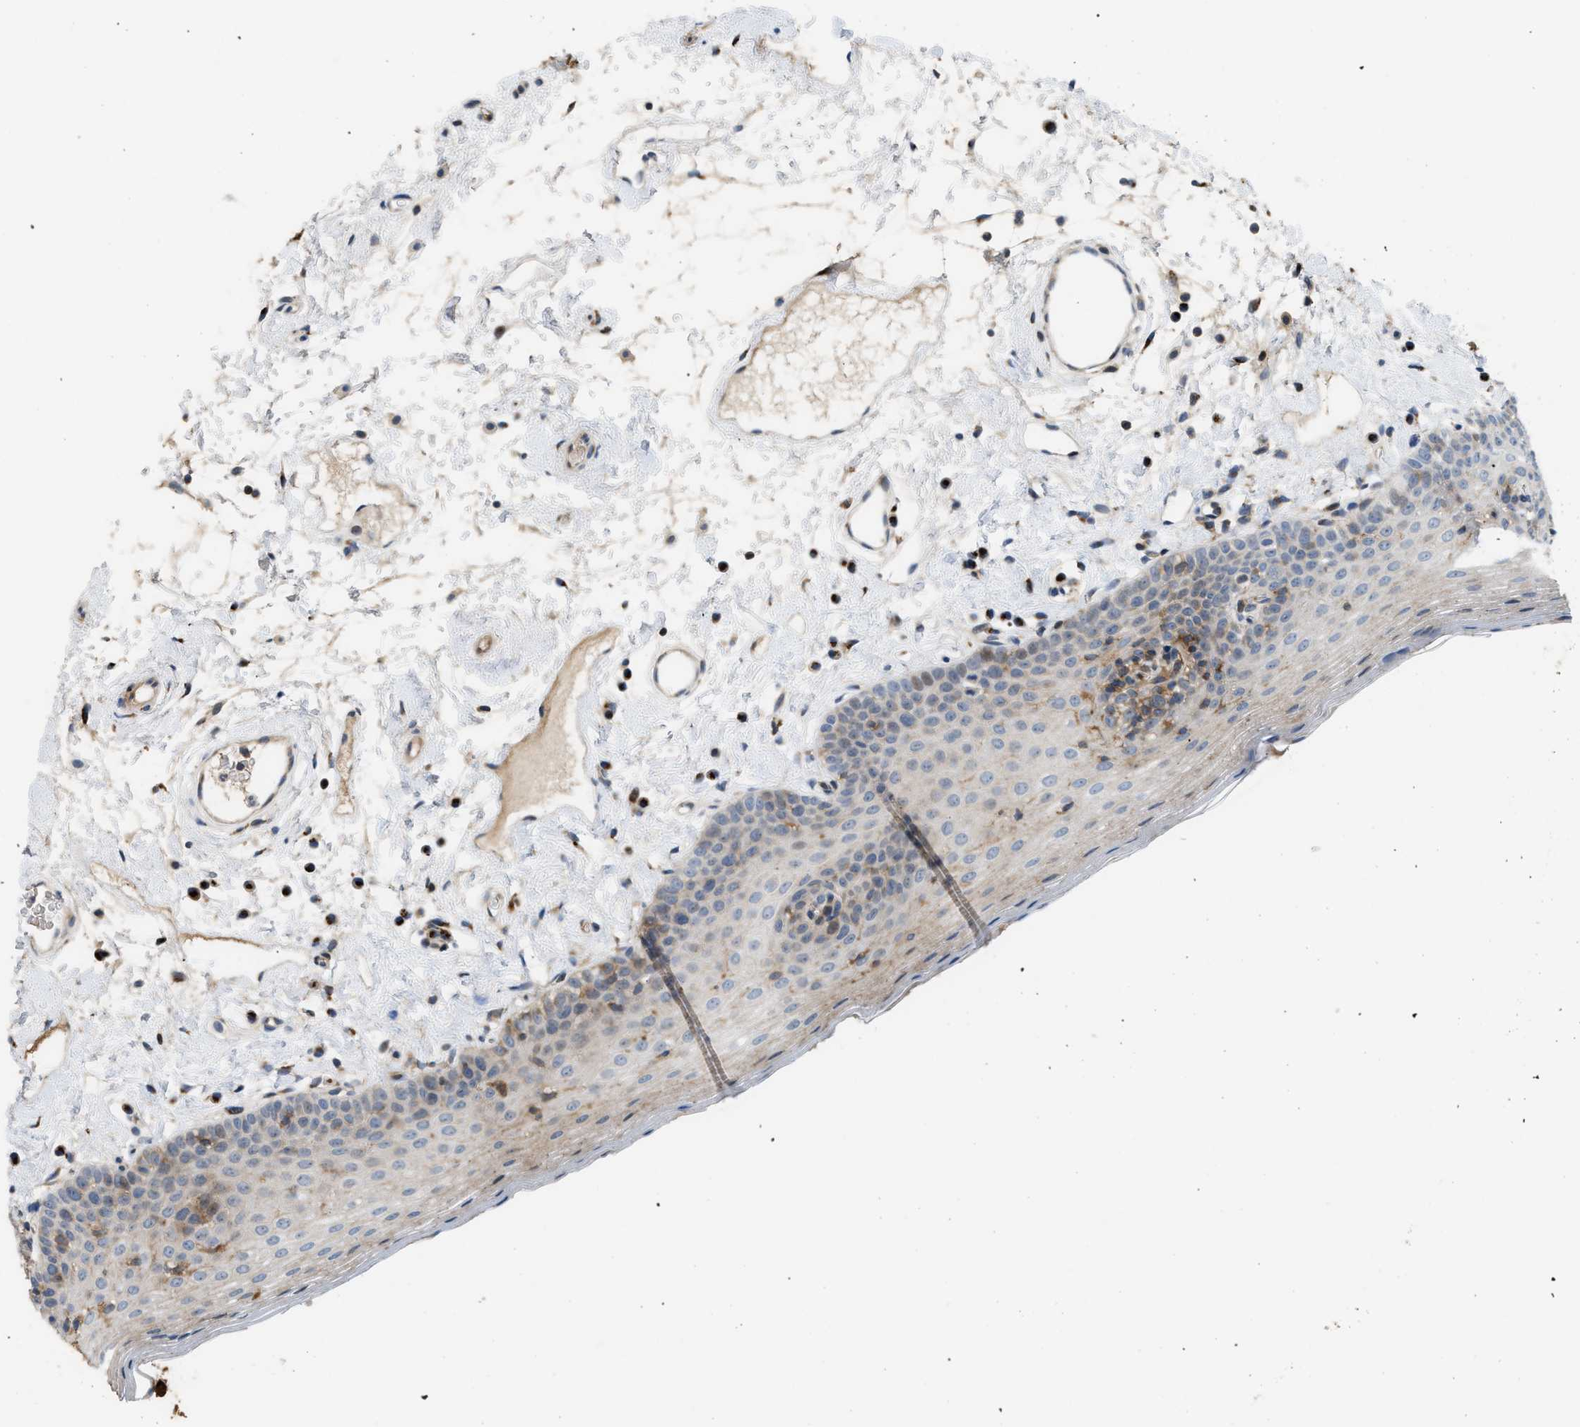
{"staining": {"intensity": "weak", "quantity": "<25%", "location": "cytoplasmic/membranous"}, "tissue": "oral mucosa", "cell_type": "Squamous epithelial cells", "image_type": "normal", "snomed": [{"axis": "morphology", "description": "Normal tissue, NOS"}, {"axis": "topography", "description": "Oral tissue"}], "caption": "Human oral mucosa stained for a protein using immunohistochemistry (IHC) displays no expression in squamous epithelial cells.", "gene": "DIPK1A", "patient": {"sex": "male", "age": 66}}